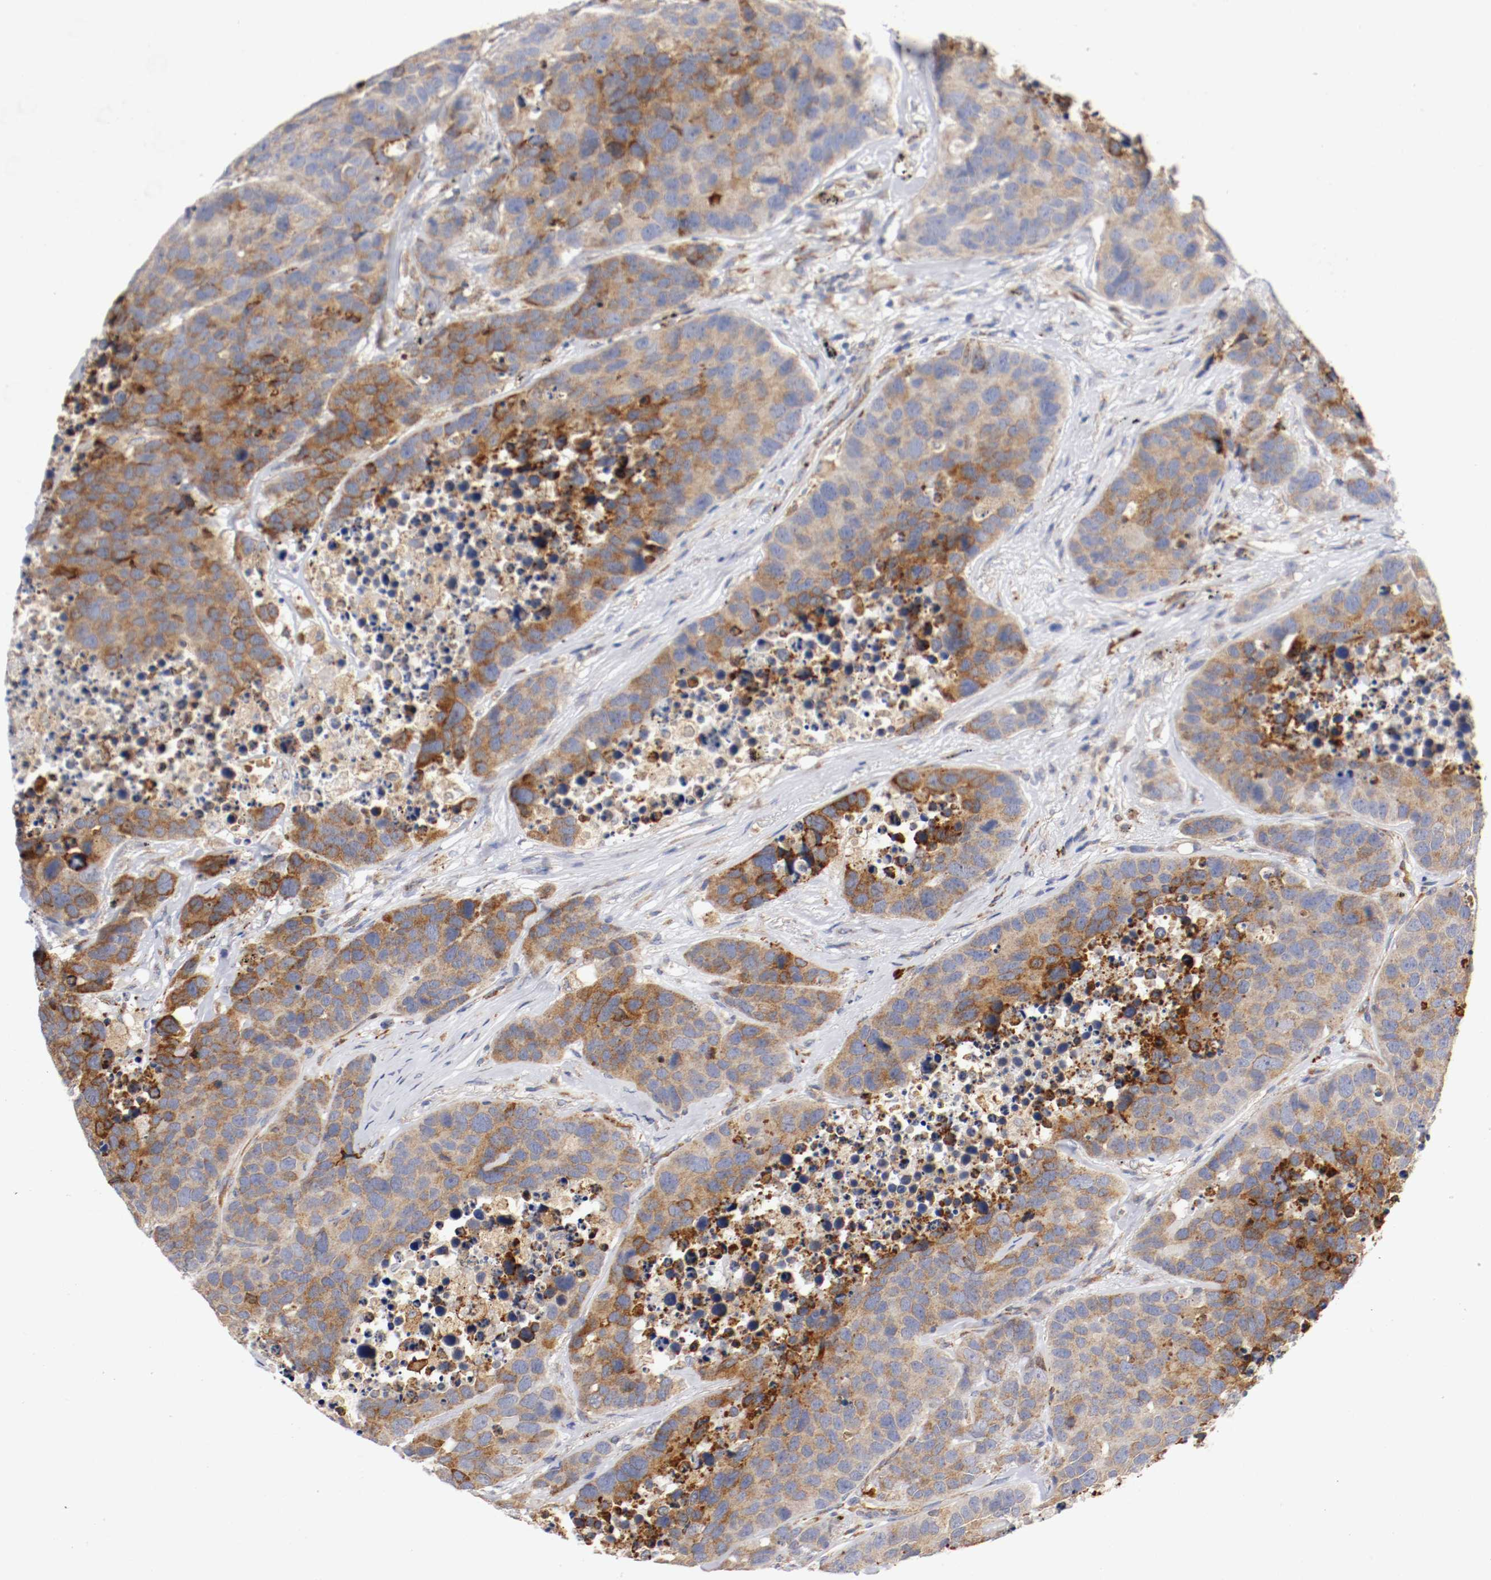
{"staining": {"intensity": "moderate", "quantity": ">75%", "location": "cytoplasmic/membranous"}, "tissue": "carcinoid", "cell_type": "Tumor cells", "image_type": "cancer", "snomed": [{"axis": "morphology", "description": "Carcinoid, malignant, NOS"}, {"axis": "topography", "description": "Lung"}], "caption": "Moderate cytoplasmic/membranous protein expression is seen in approximately >75% of tumor cells in carcinoid.", "gene": "TRAF2", "patient": {"sex": "male", "age": 60}}